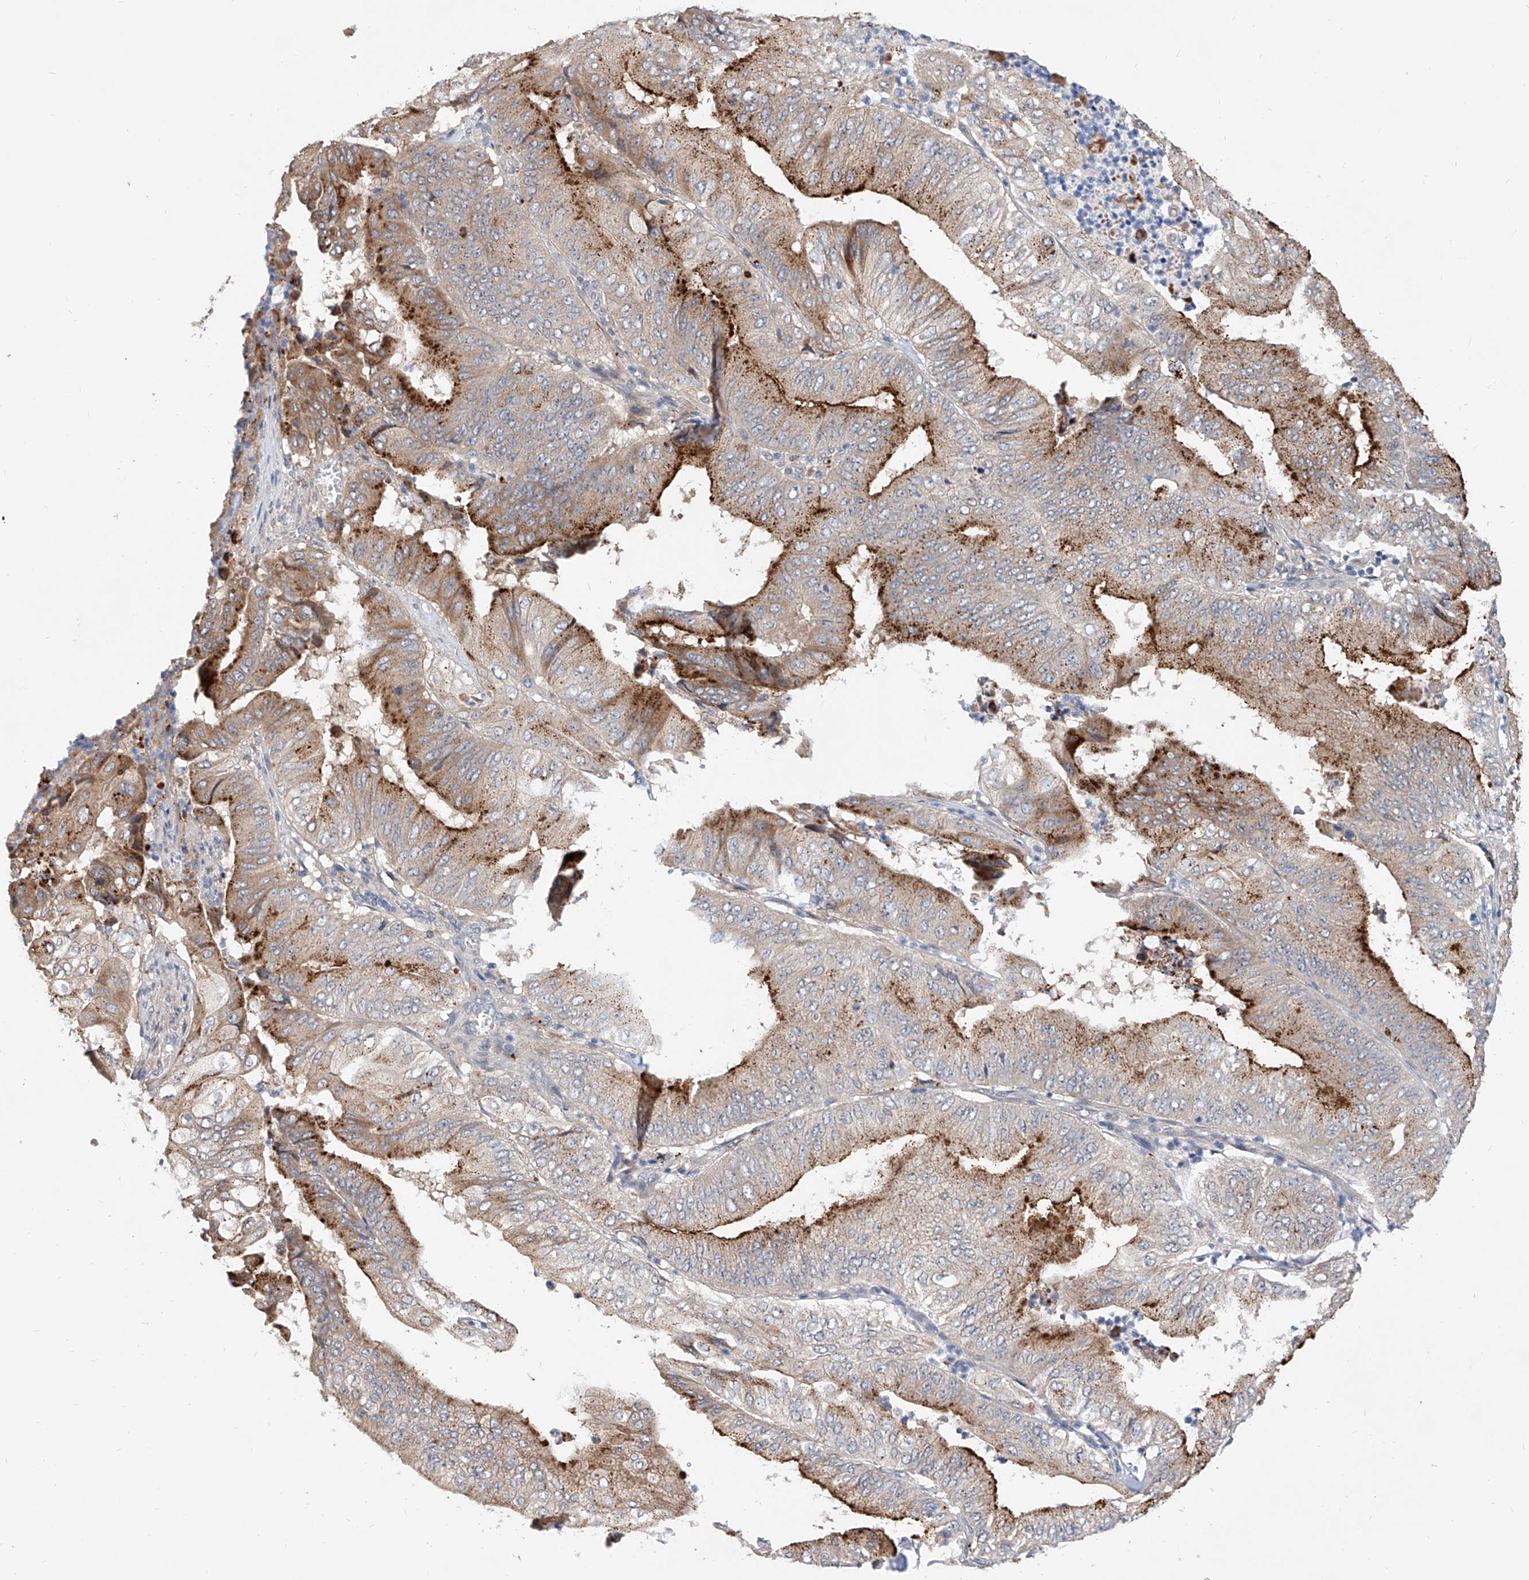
{"staining": {"intensity": "moderate", "quantity": ">75%", "location": "cytoplasmic/membranous"}, "tissue": "pancreatic cancer", "cell_type": "Tumor cells", "image_type": "cancer", "snomed": [{"axis": "morphology", "description": "Adenocarcinoma, NOS"}, {"axis": "topography", "description": "Pancreas"}], "caption": "Approximately >75% of tumor cells in pancreatic cancer display moderate cytoplasmic/membranous protein positivity as visualized by brown immunohistochemical staining.", "gene": "MAGEE2", "patient": {"sex": "female", "age": 77}}